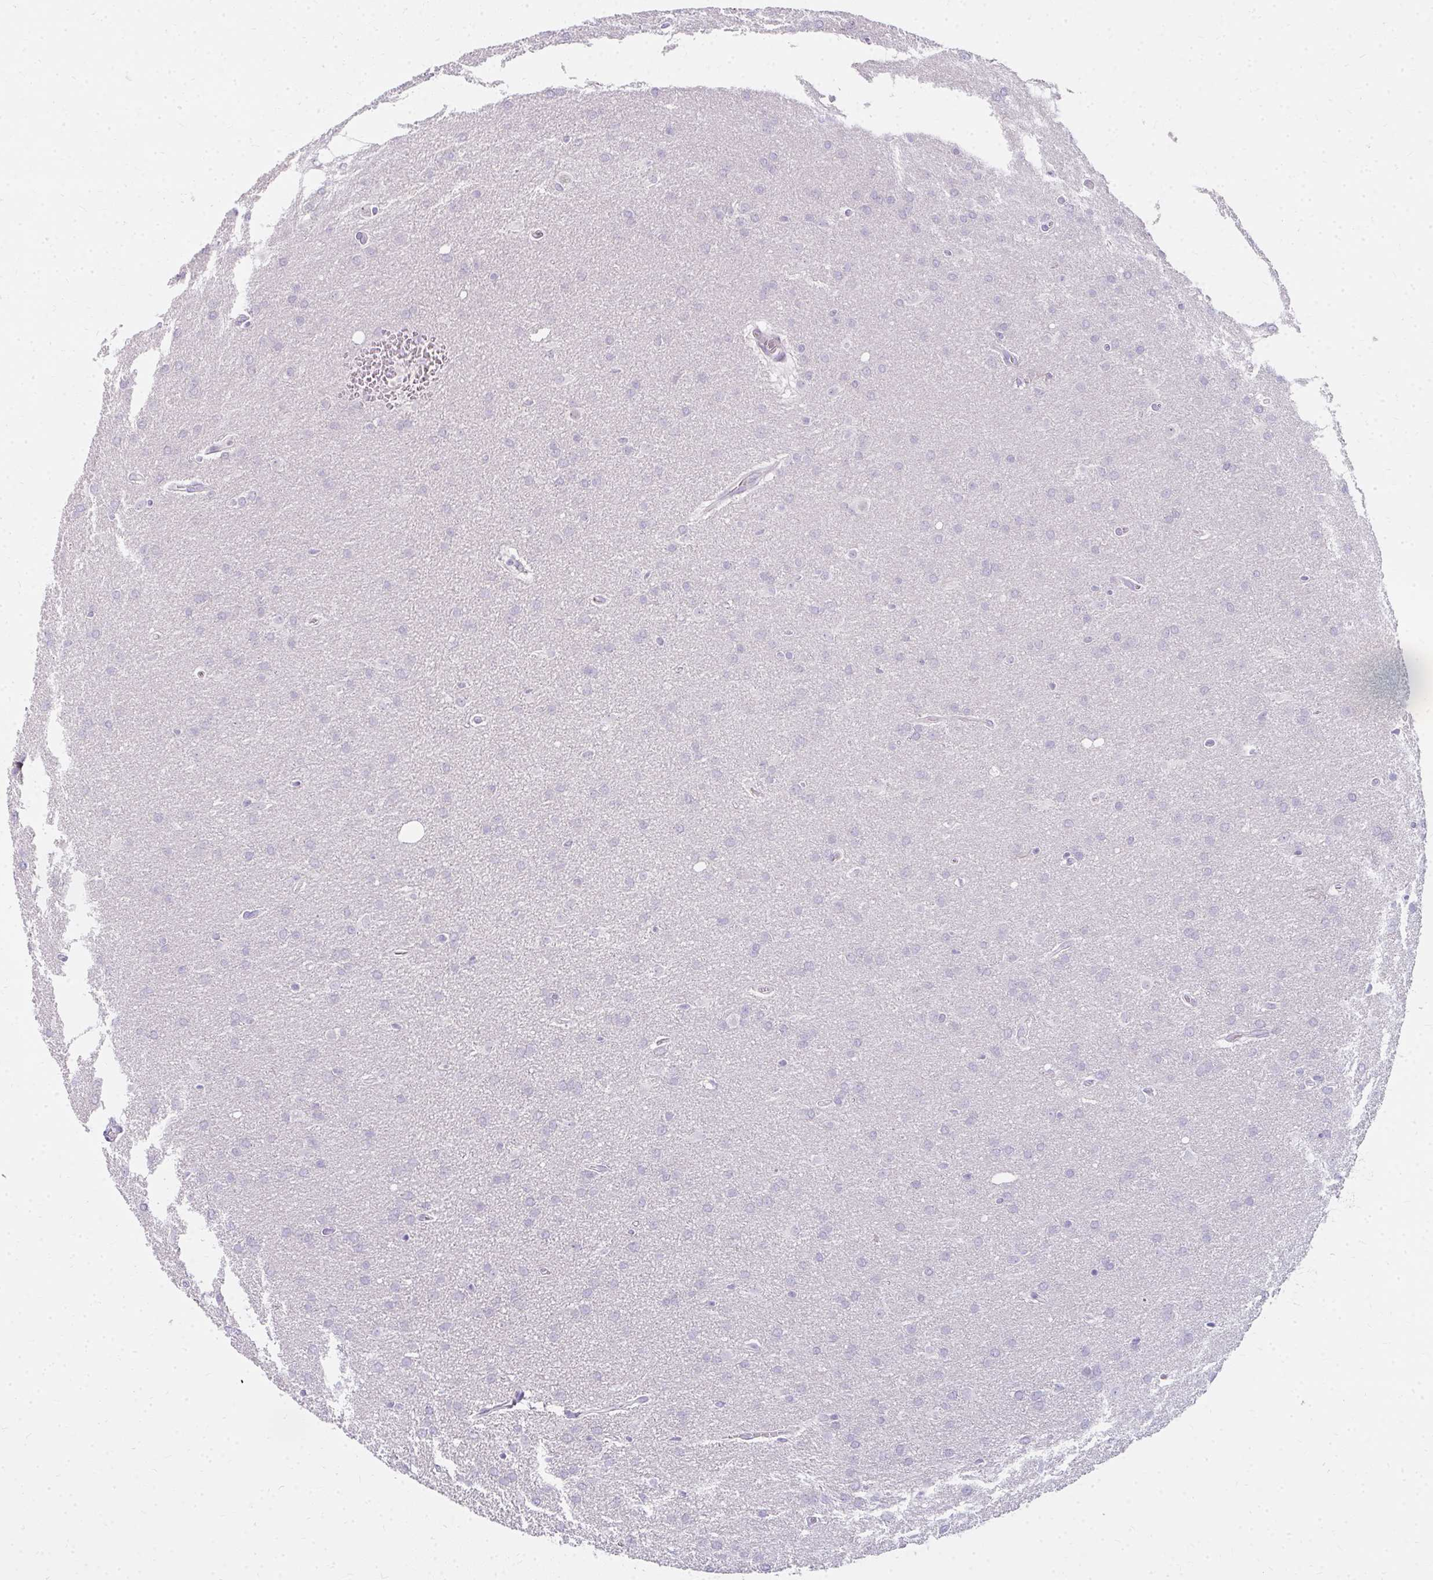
{"staining": {"intensity": "negative", "quantity": "none", "location": "none"}, "tissue": "glioma", "cell_type": "Tumor cells", "image_type": "cancer", "snomed": [{"axis": "morphology", "description": "Glioma, malignant, Low grade"}, {"axis": "topography", "description": "Brain"}], "caption": "DAB immunohistochemical staining of malignant low-grade glioma exhibits no significant positivity in tumor cells.", "gene": "PPP1R3G", "patient": {"sex": "female", "age": 32}}